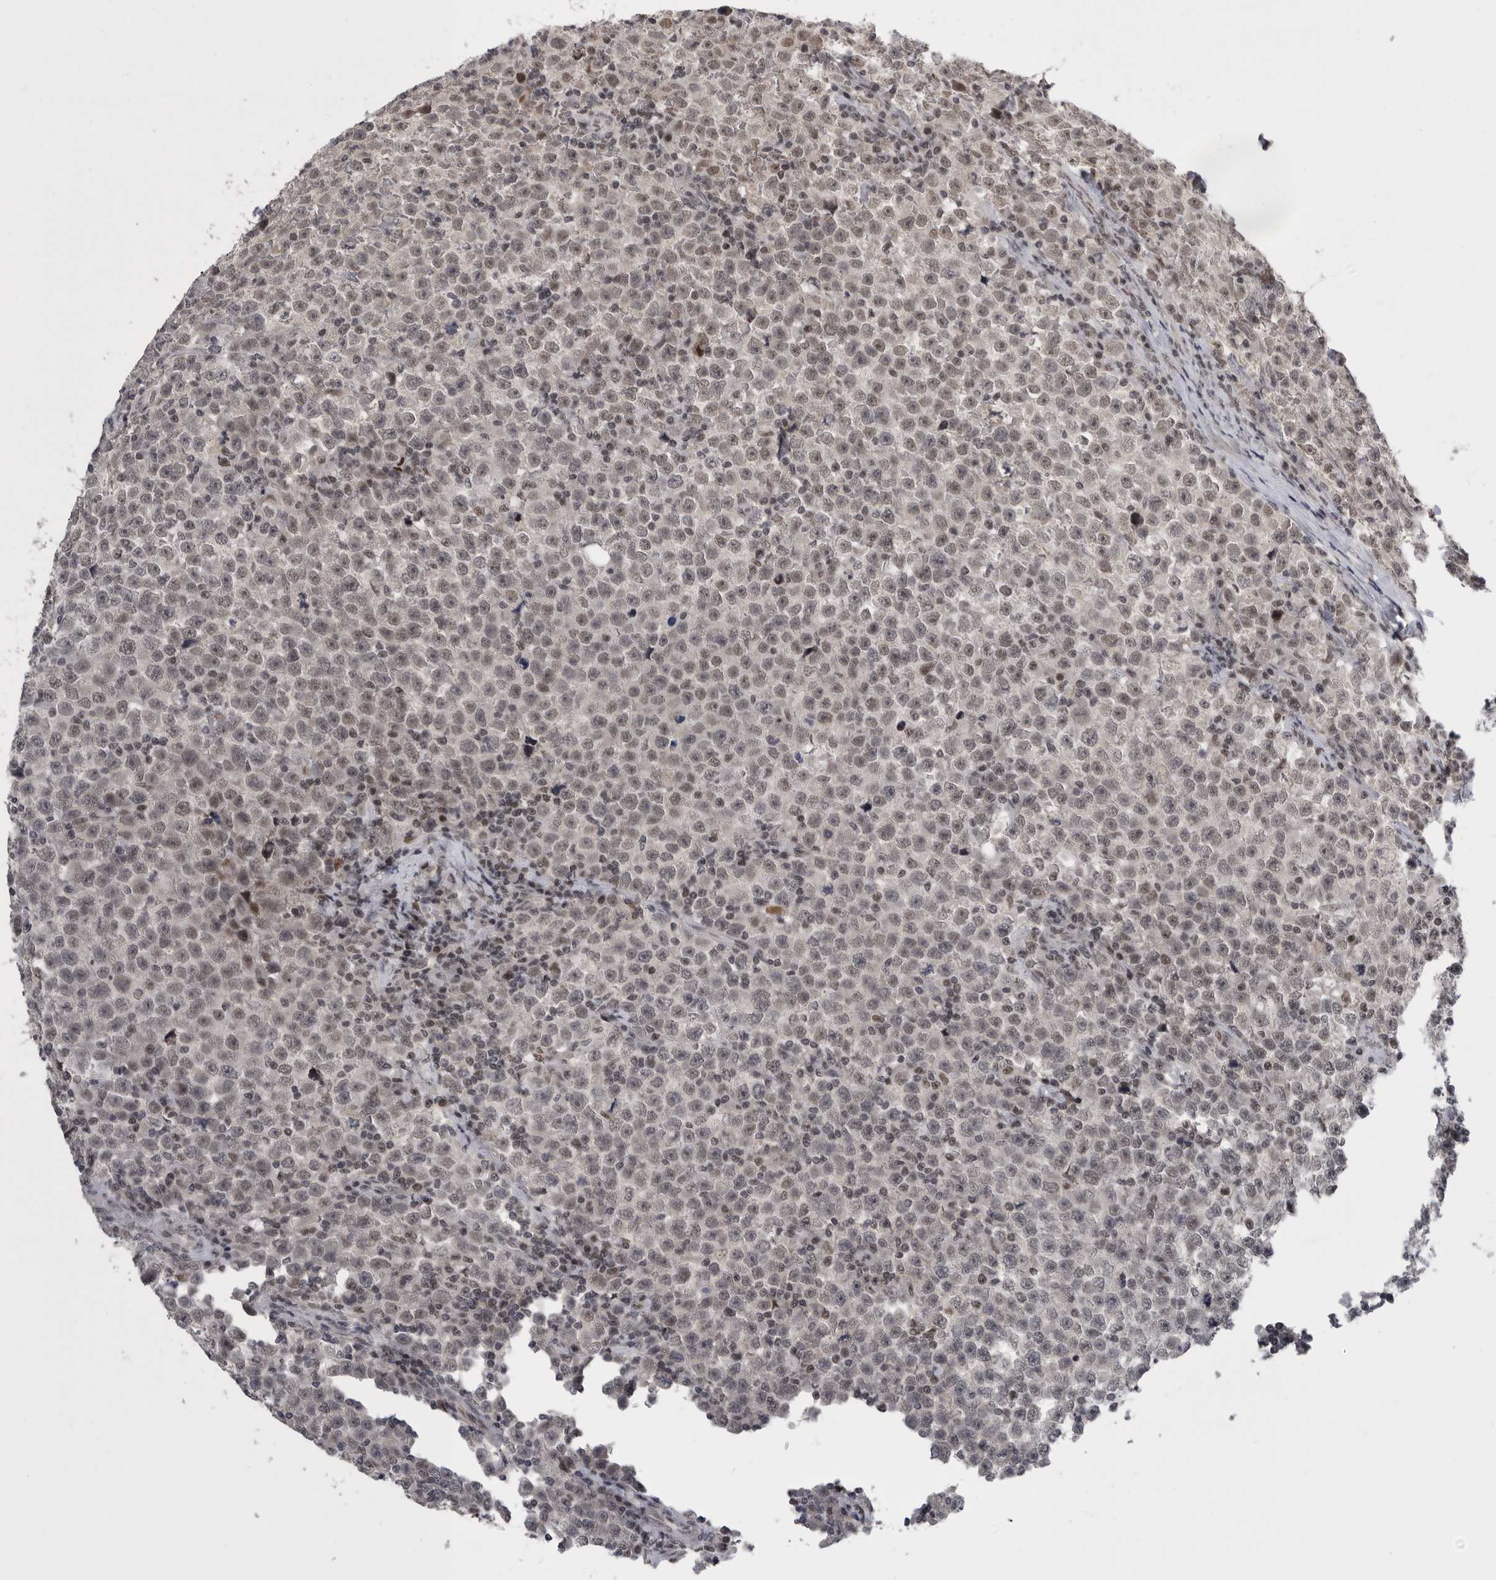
{"staining": {"intensity": "weak", "quantity": "25%-75%", "location": "nuclear"}, "tissue": "testis cancer", "cell_type": "Tumor cells", "image_type": "cancer", "snomed": [{"axis": "morphology", "description": "Seminoma, NOS"}, {"axis": "topography", "description": "Testis"}], "caption": "Protein expression analysis of testis seminoma demonstrates weak nuclear positivity in approximately 25%-75% of tumor cells.", "gene": "POU5F1", "patient": {"sex": "male", "age": 43}}